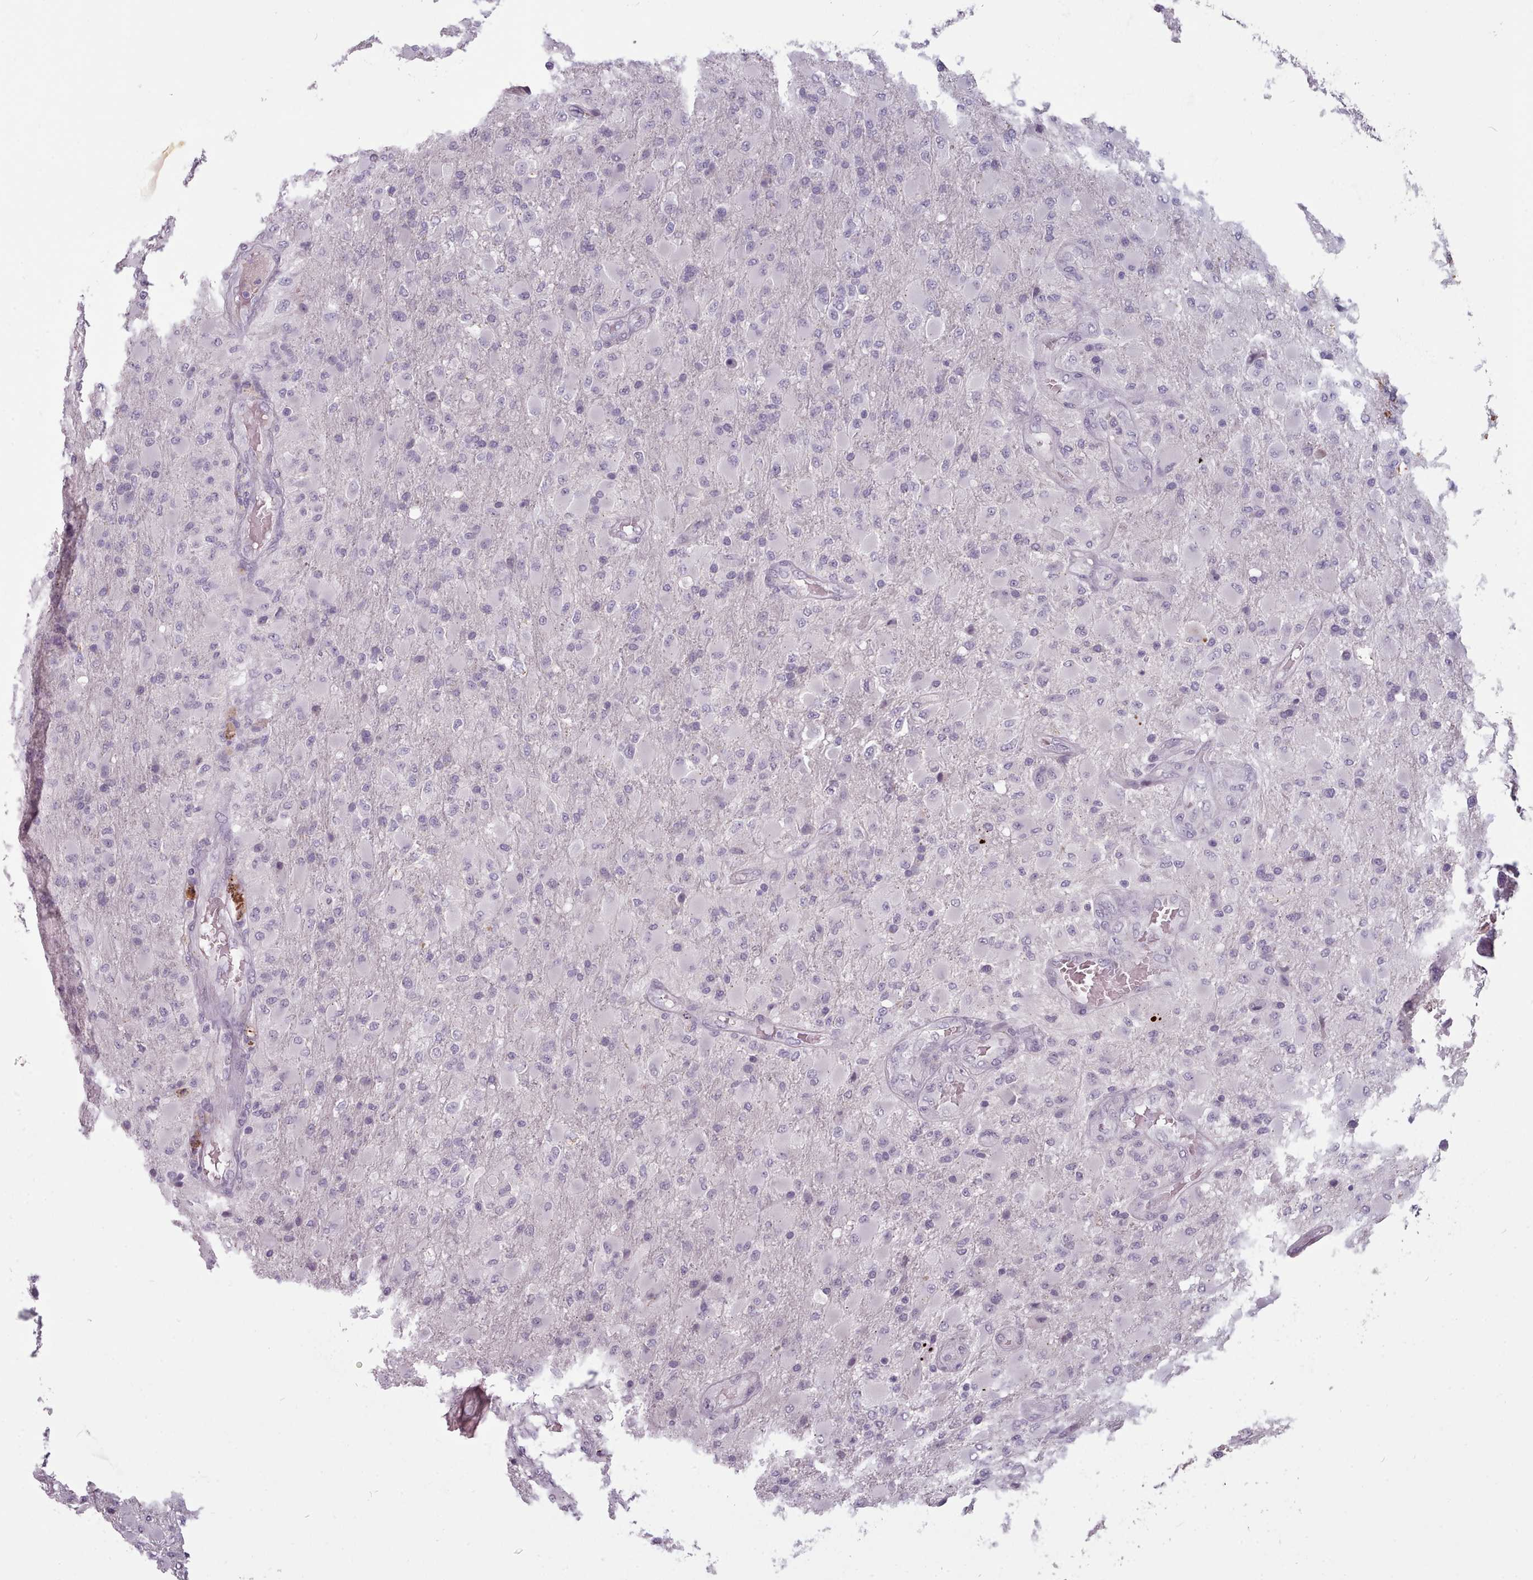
{"staining": {"intensity": "negative", "quantity": "none", "location": "none"}, "tissue": "glioma", "cell_type": "Tumor cells", "image_type": "cancer", "snomed": [{"axis": "morphology", "description": "Glioma, malignant, Low grade"}, {"axis": "topography", "description": "Brain"}], "caption": "Histopathology image shows no significant protein expression in tumor cells of malignant low-grade glioma. (Immunohistochemistry, brightfield microscopy, high magnification).", "gene": "PBX4", "patient": {"sex": "male", "age": 65}}